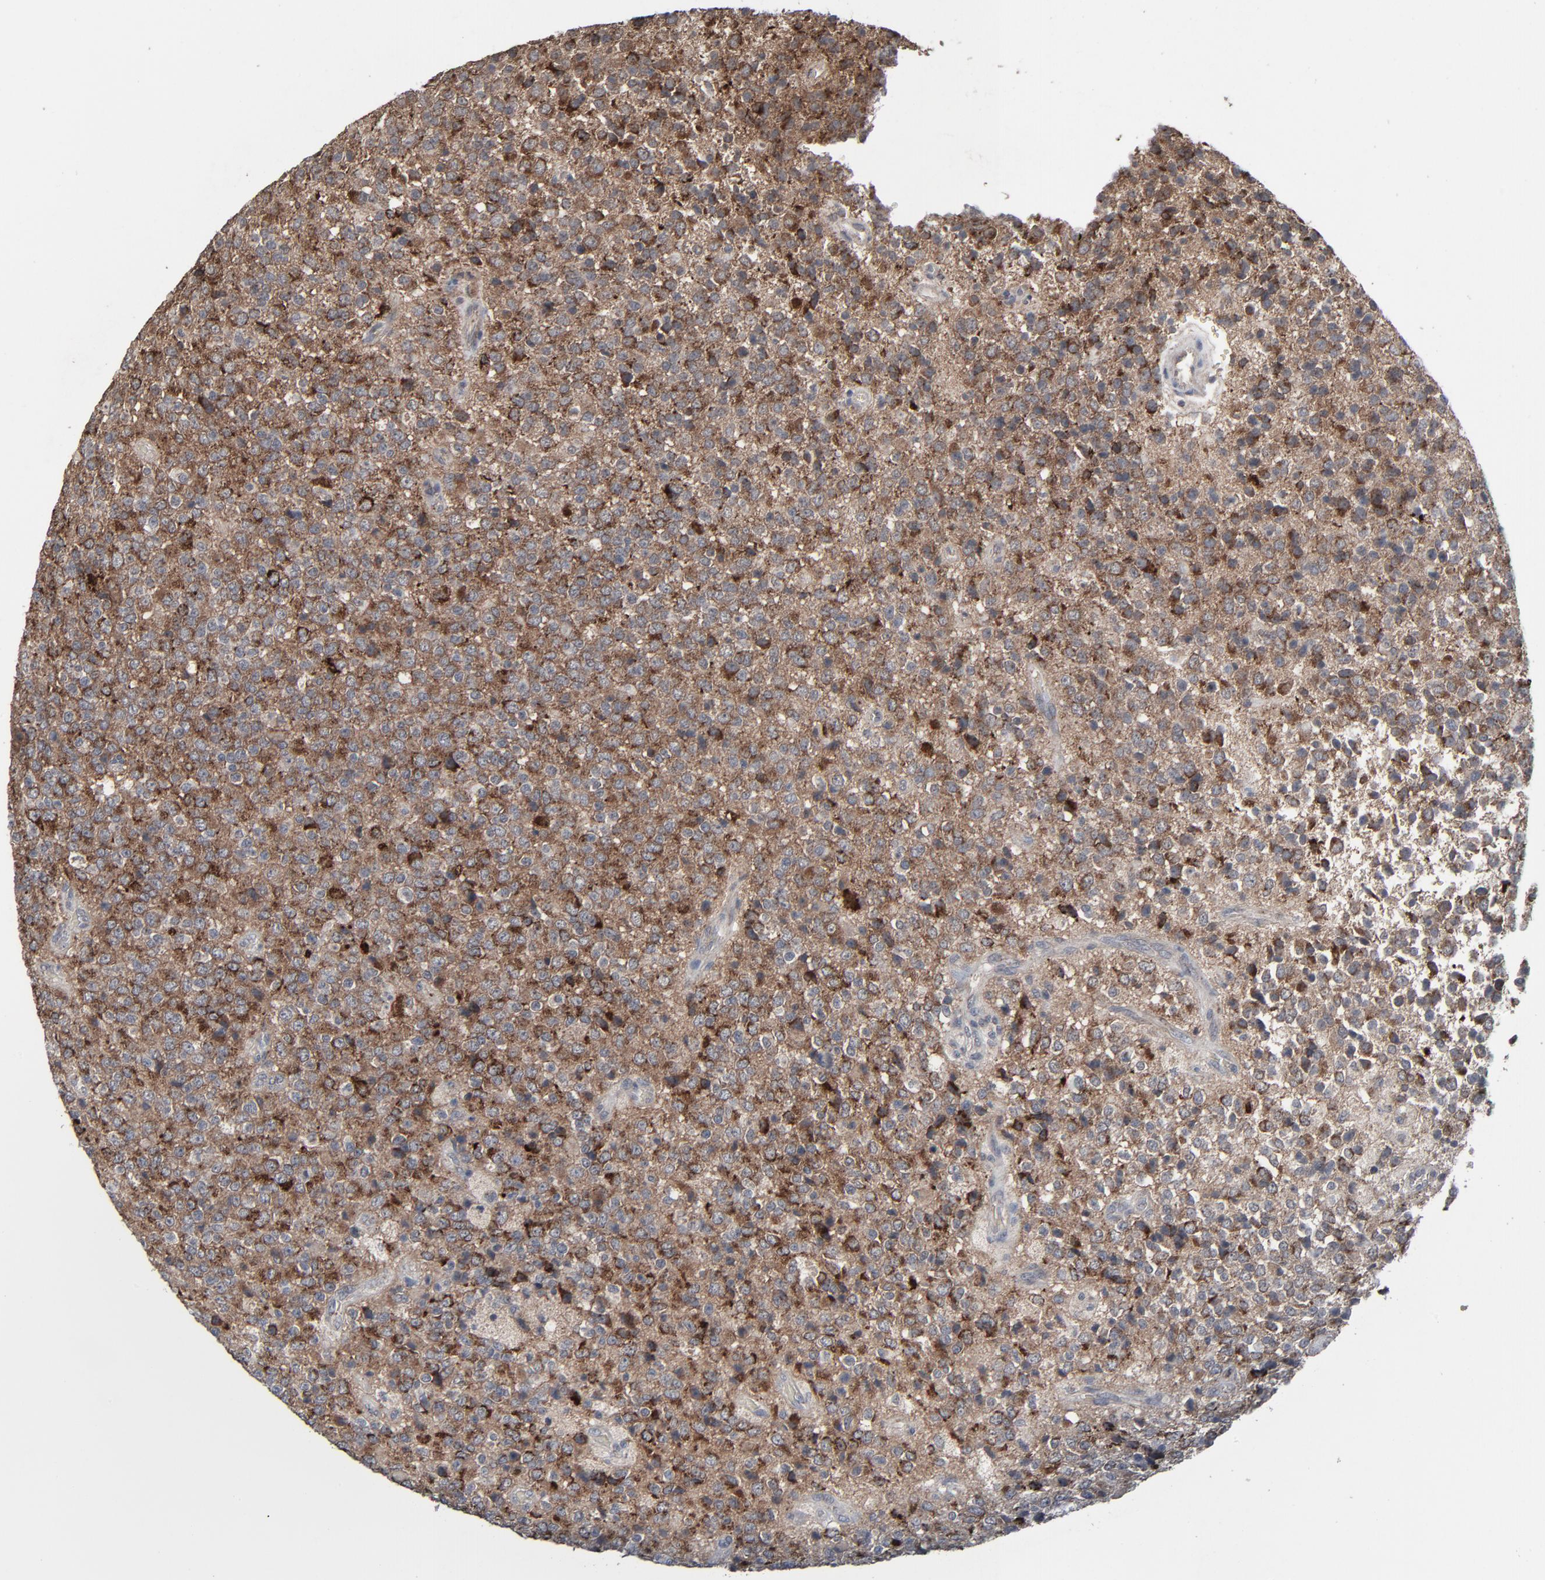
{"staining": {"intensity": "strong", "quantity": ">75%", "location": "cytoplasmic/membranous"}, "tissue": "glioma", "cell_type": "Tumor cells", "image_type": "cancer", "snomed": [{"axis": "morphology", "description": "Glioma, malignant, High grade"}, {"axis": "topography", "description": "pancreas cauda"}], "caption": "High-power microscopy captured an immunohistochemistry (IHC) micrograph of malignant glioma (high-grade), revealing strong cytoplasmic/membranous positivity in approximately >75% of tumor cells.", "gene": "JAM3", "patient": {"sex": "male", "age": 60}}